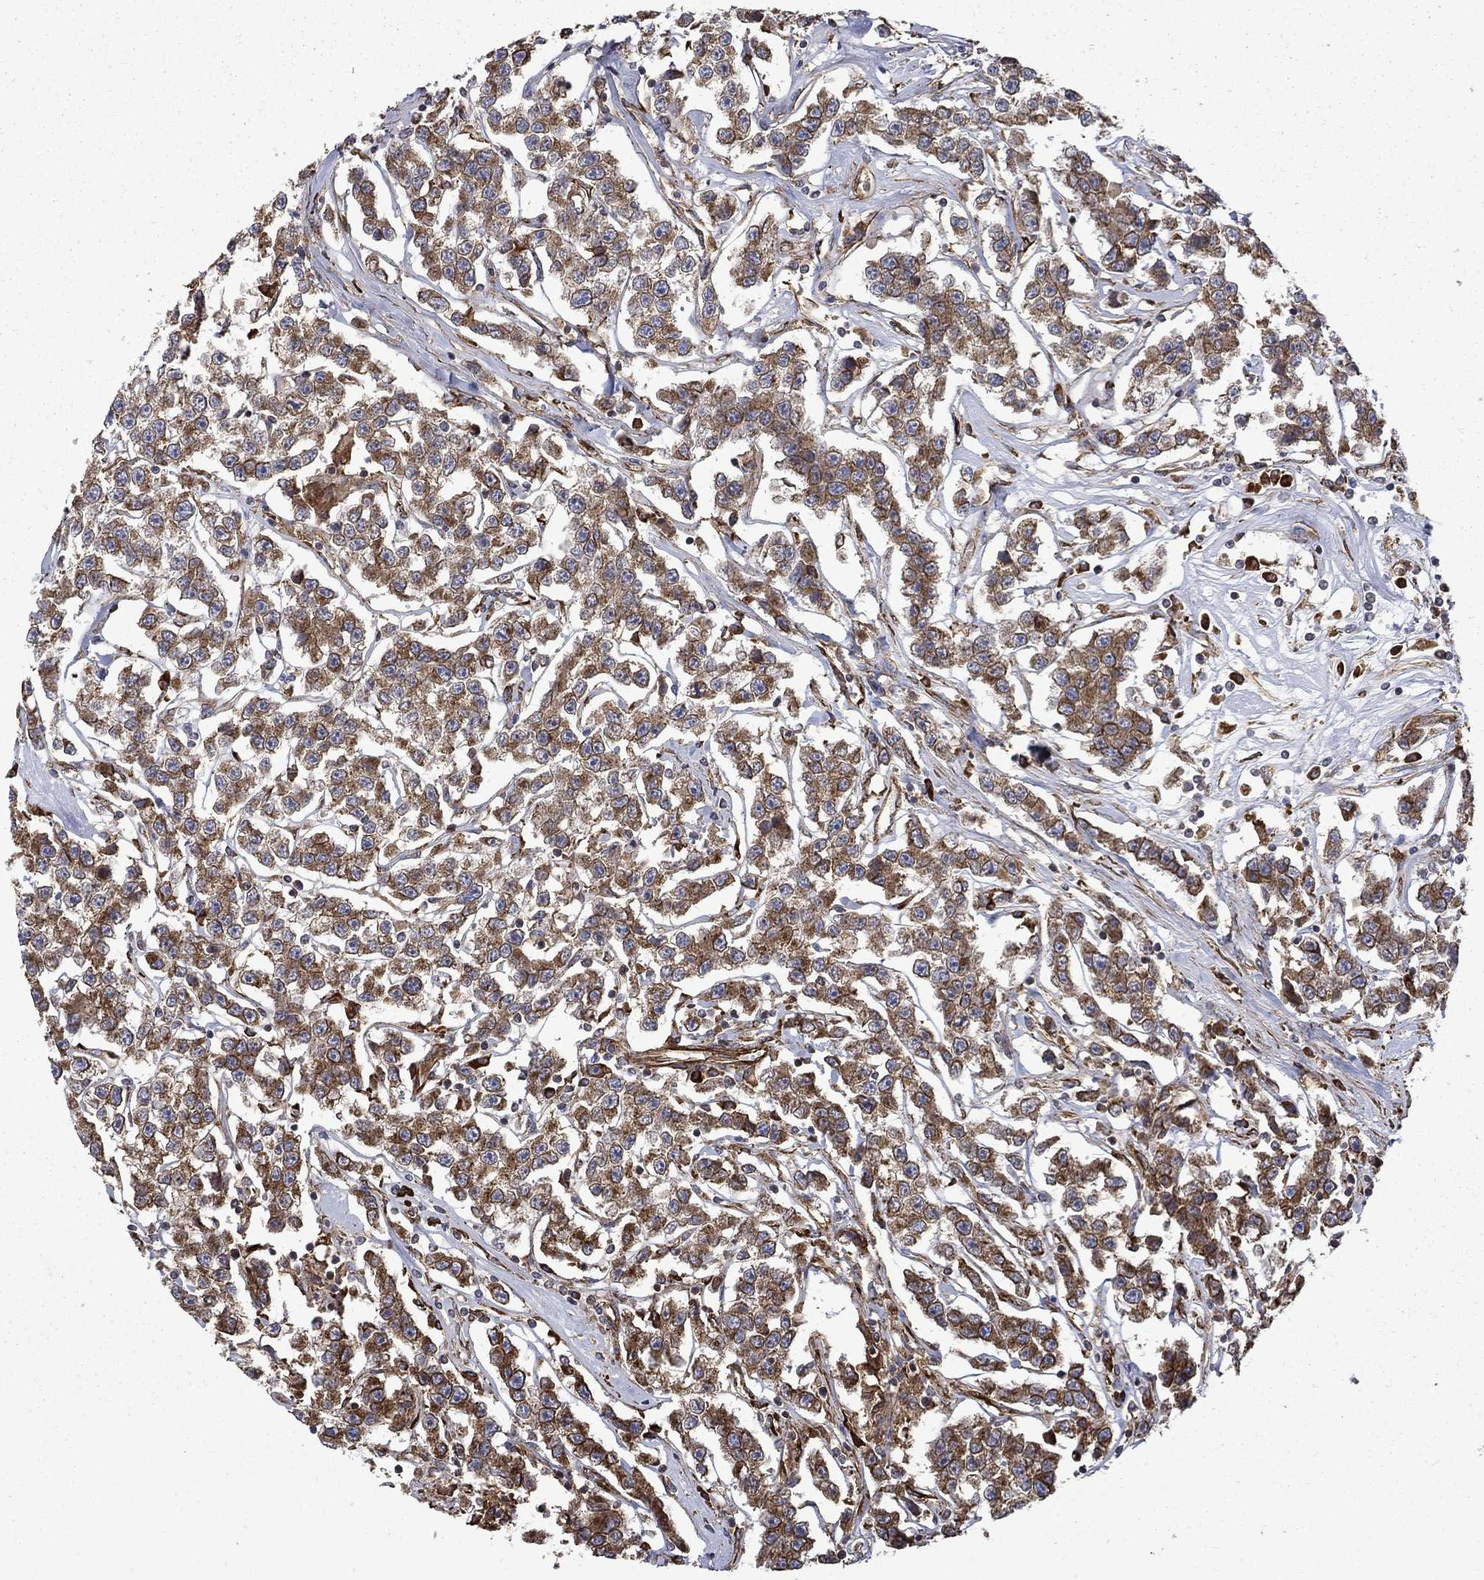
{"staining": {"intensity": "moderate", "quantity": ">75%", "location": "cytoplasmic/membranous"}, "tissue": "testis cancer", "cell_type": "Tumor cells", "image_type": "cancer", "snomed": [{"axis": "morphology", "description": "Seminoma, NOS"}, {"axis": "topography", "description": "Testis"}], "caption": "Seminoma (testis) stained with a protein marker displays moderate staining in tumor cells.", "gene": "CUTC", "patient": {"sex": "male", "age": 59}}